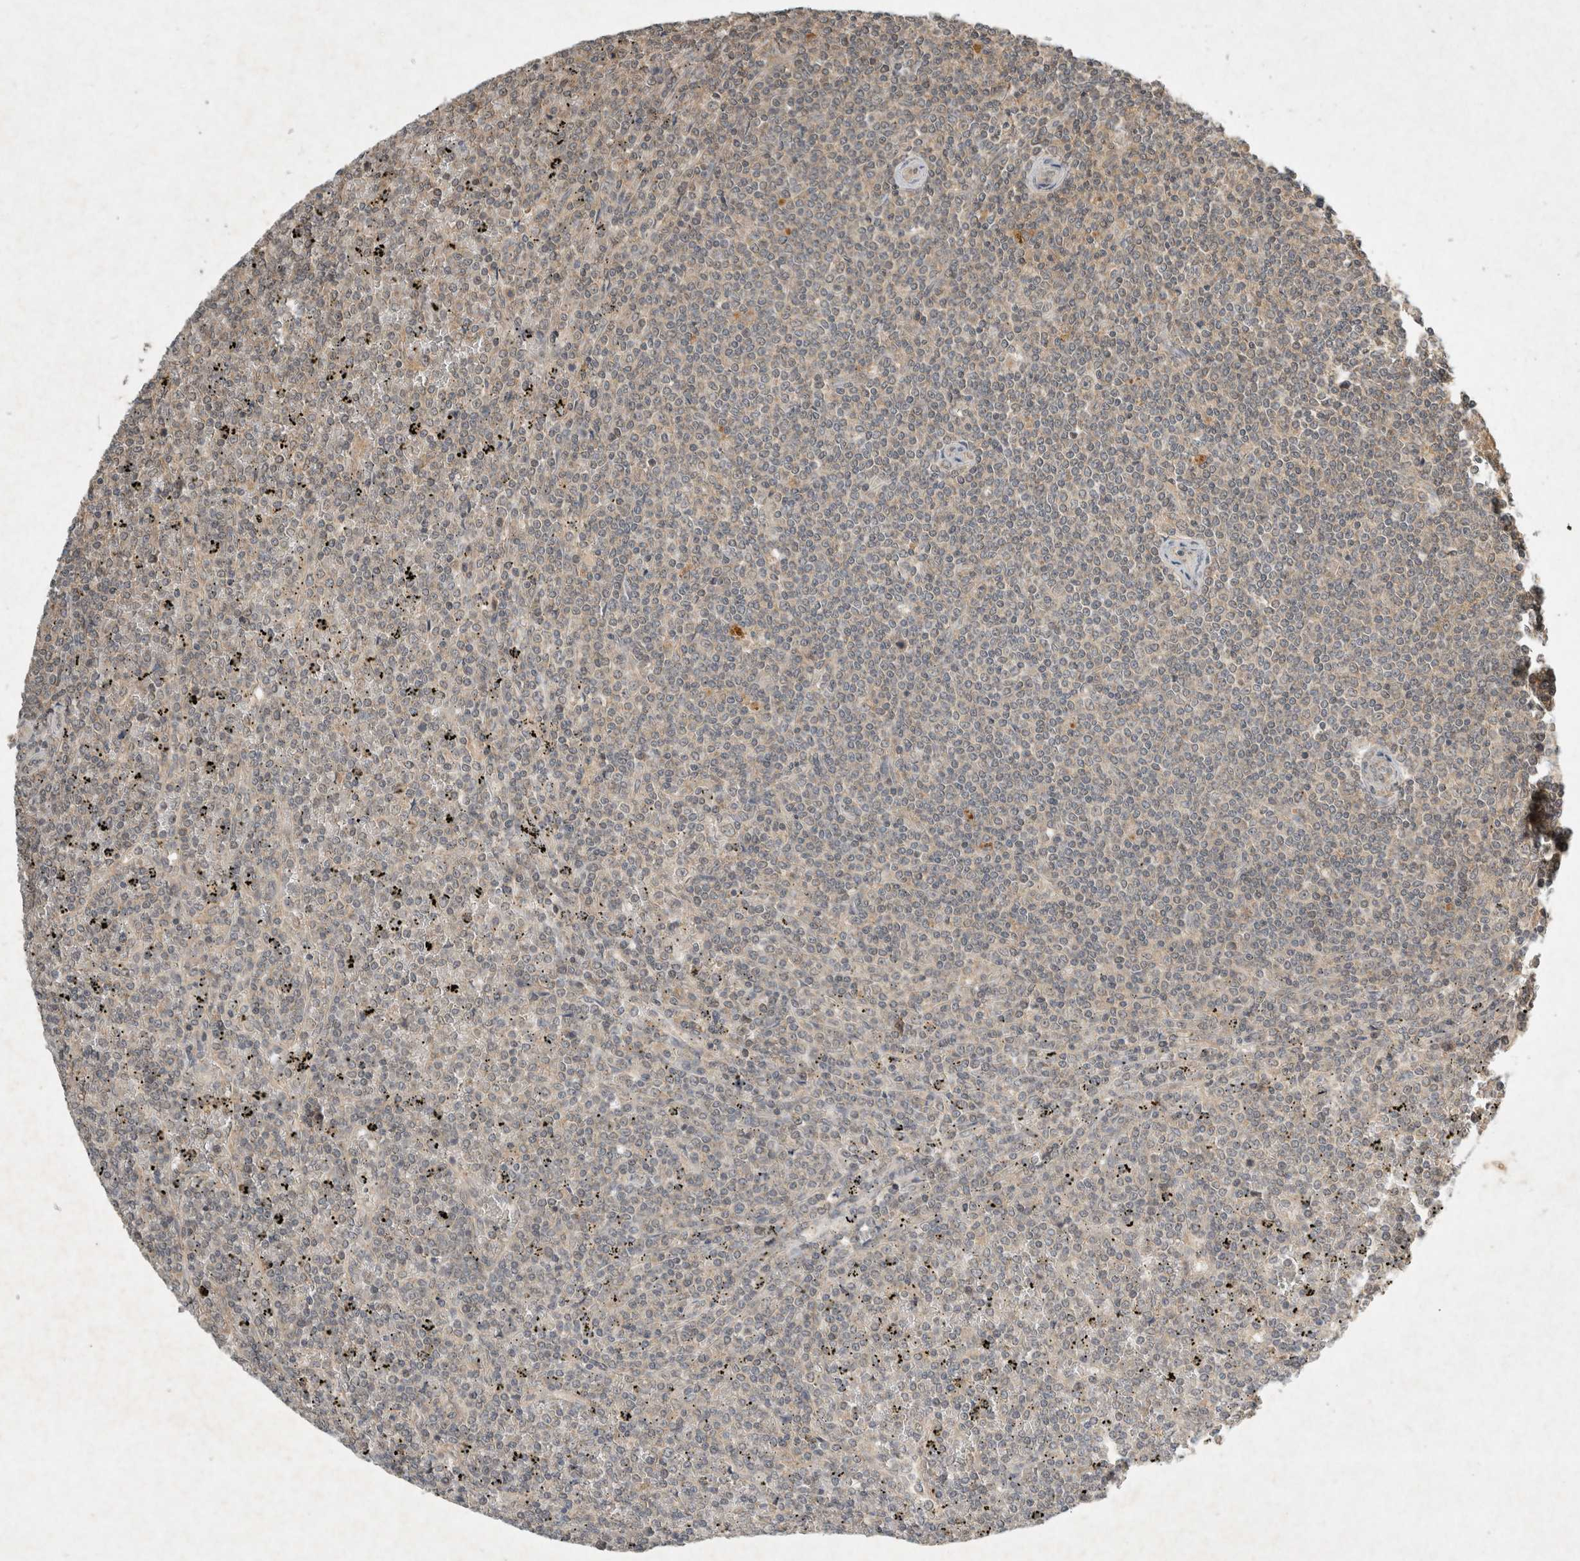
{"staining": {"intensity": "negative", "quantity": "none", "location": "none"}, "tissue": "lymphoma", "cell_type": "Tumor cells", "image_type": "cancer", "snomed": [{"axis": "morphology", "description": "Malignant lymphoma, non-Hodgkin's type, Low grade"}, {"axis": "topography", "description": "Spleen"}], "caption": "DAB (3,3'-diaminobenzidine) immunohistochemical staining of lymphoma reveals no significant staining in tumor cells.", "gene": "LOXL2", "patient": {"sex": "female", "age": 19}}